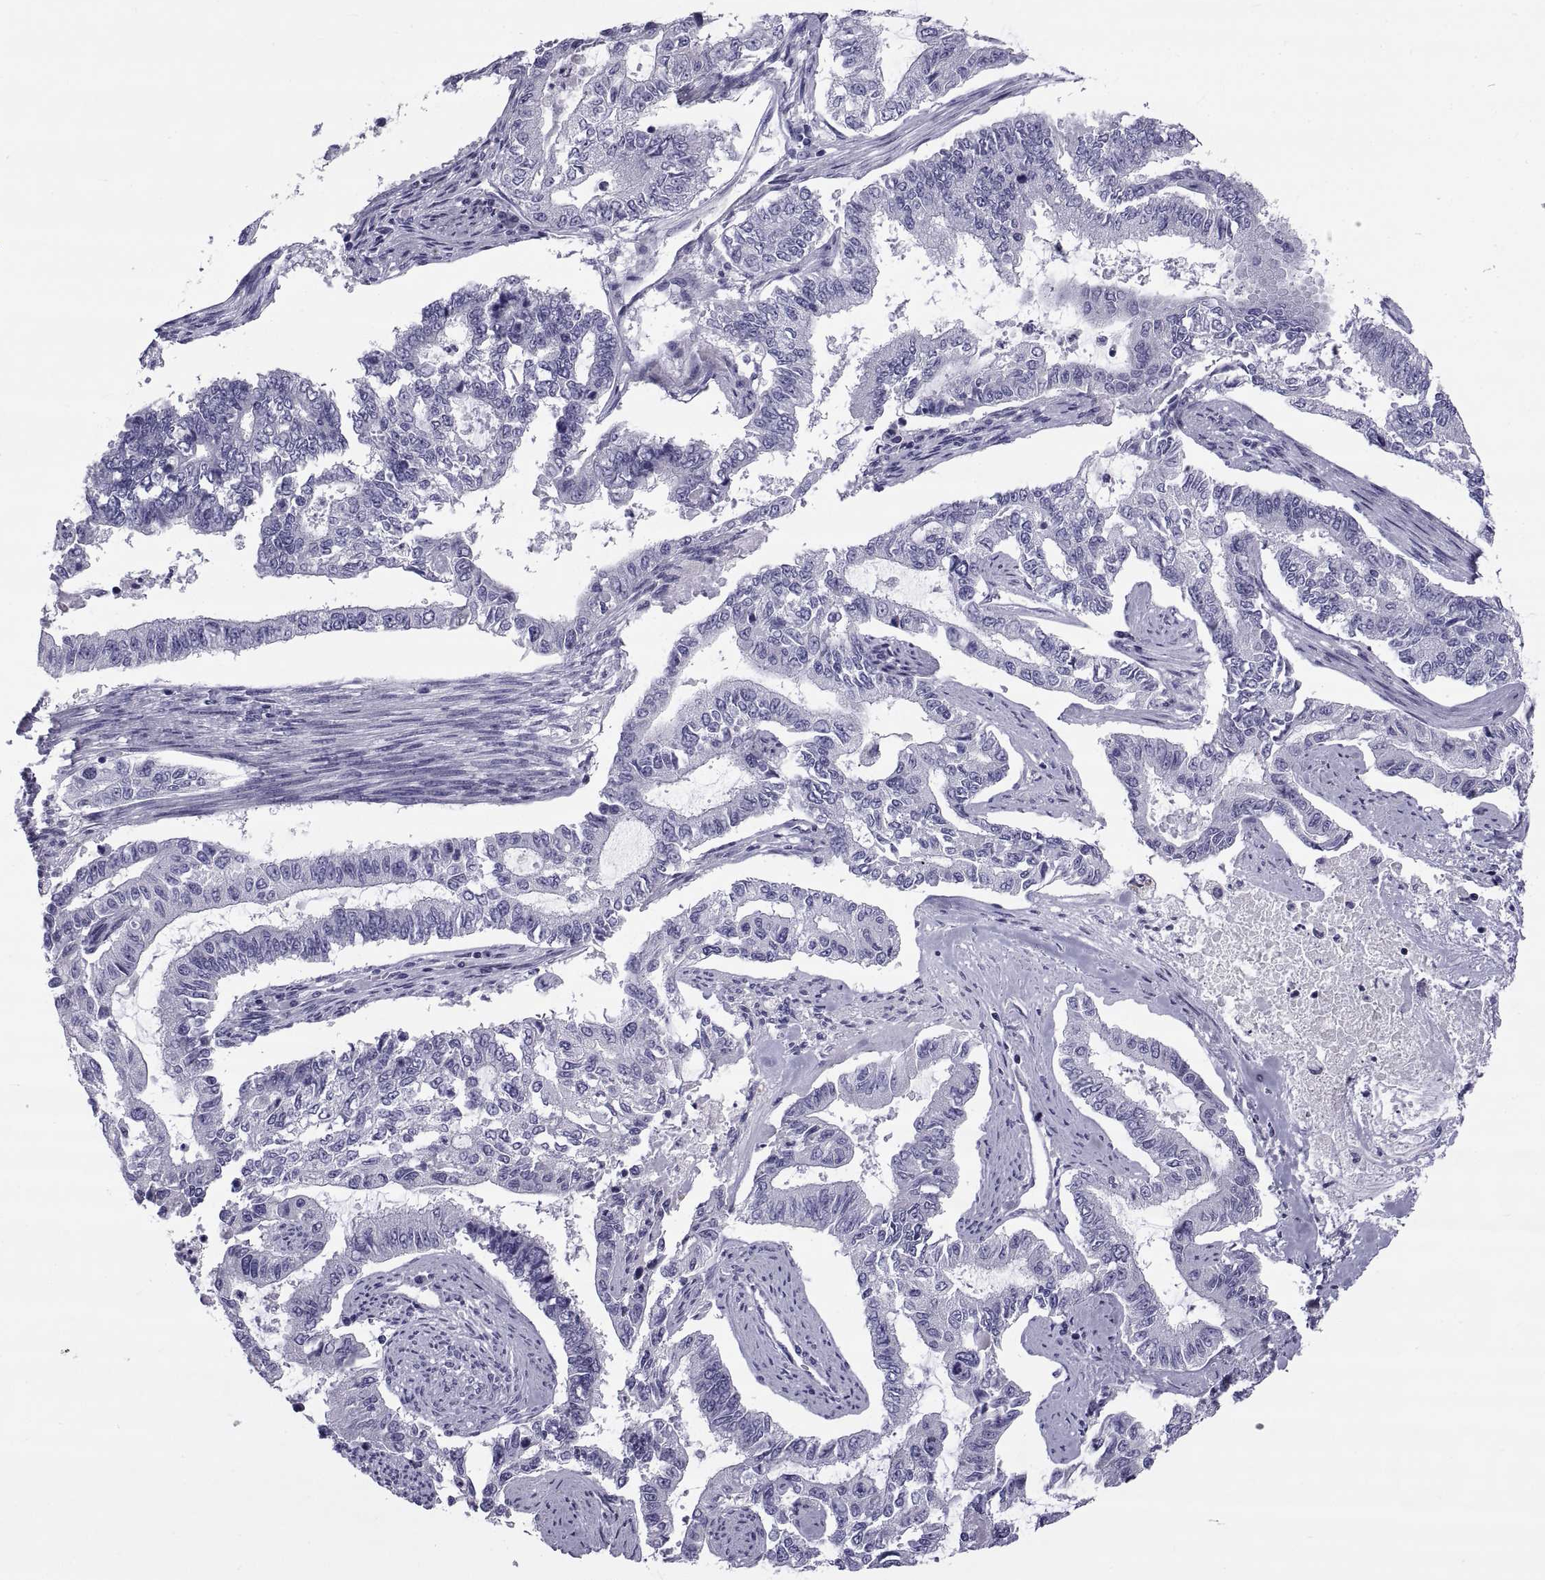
{"staining": {"intensity": "negative", "quantity": "none", "location": "none"}, "tissue": "endometrial cancer", "cell_type": "Tumor cells", "image_type": "cancer", "snomed": [{"axis": "morphology", "description": "Adenocarcinoma, NOS"}, {"axis": "topography", "description": "Uterus"}], "caption": "The photomicrograph demonstrates no significant expression in tumor cells of adenocarcinoma (endometrial).", "gene": "NPTX2", "patient": {"sex": "female", "age": 59}}